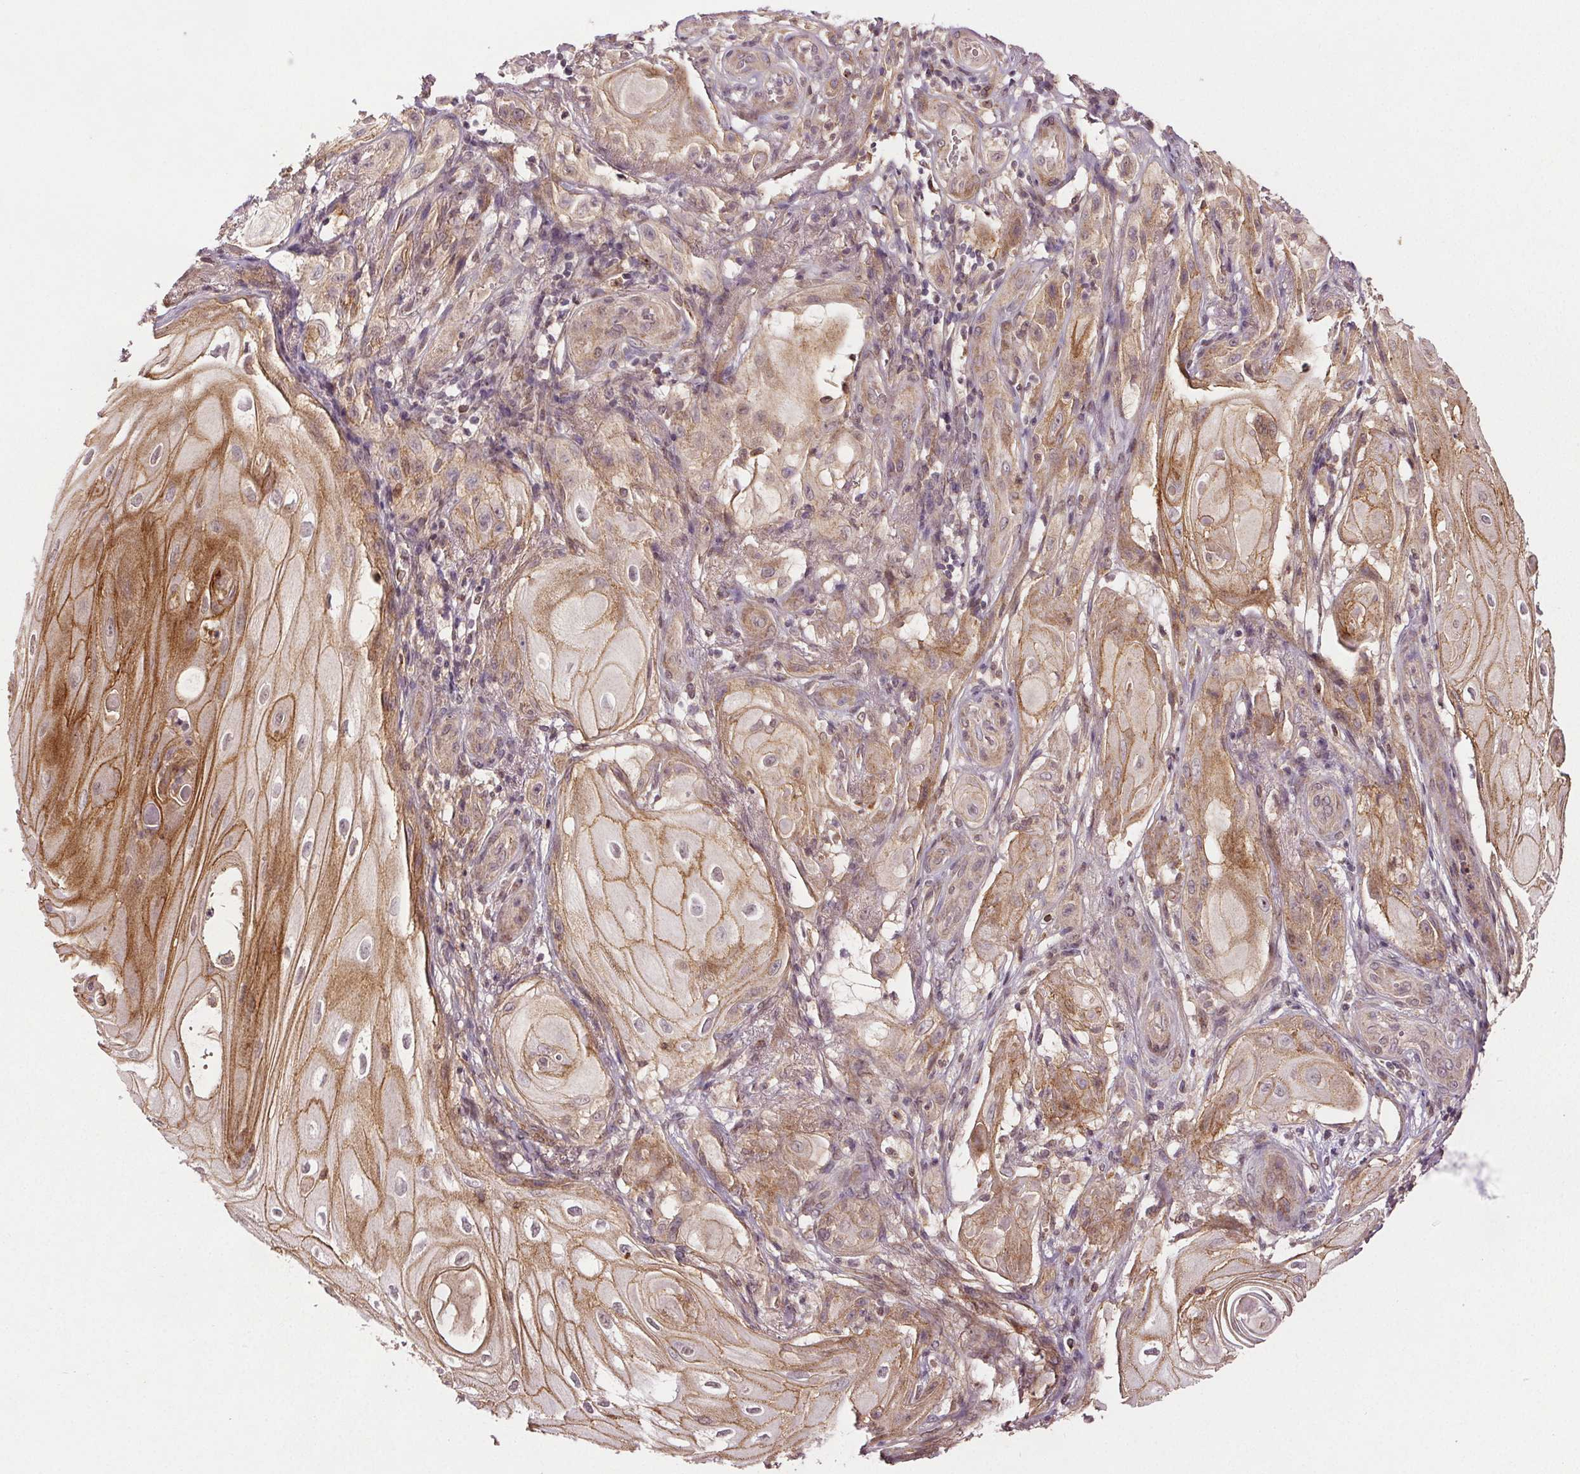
{"staining": {"intensity": "moderate", "quantity": ">75%", "location": "cytoplasmic/membranous"}, "tissue": "skin cancer", "cell_type": "Tumor cells", "image_type": "cancer", "snomed": [{"axis": "morphology", "description": "Squamous cell carcinoma, NOS"}, {"axis": "topography", "description": "Skin"}], "caption": "Human squamous cell carcinoma (skin) stained for a protein (brown) exhibits moderate cytoplasmic/membranous positive staining in about >75% of tumor cells.", "gene": "EPHB3", "patient": {"sex": "male", "age": 62}}